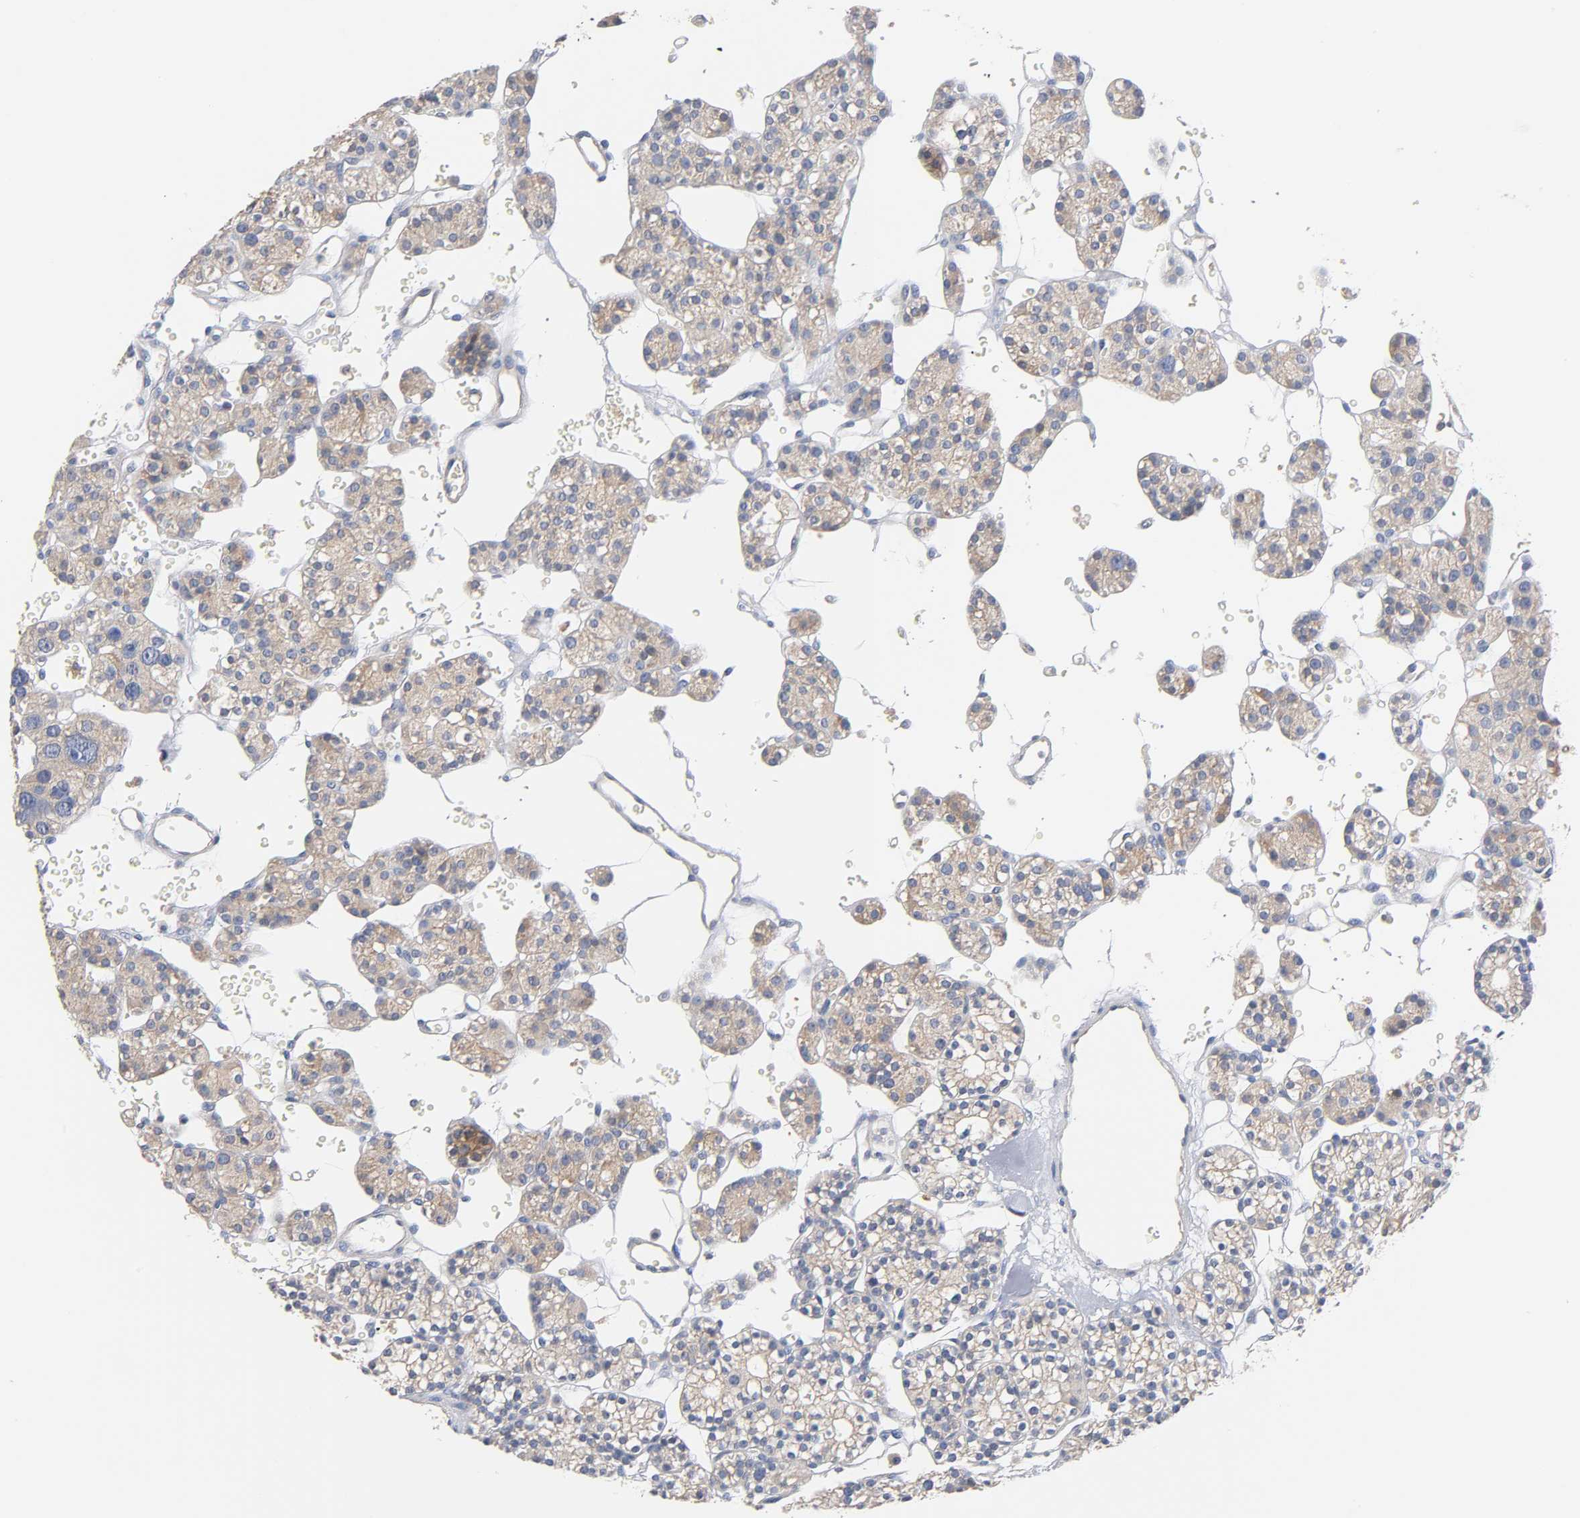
{"staining": {"intensity": "weak", "quantity": ">75%", "location": "cytoplasmic/membranous"}, "tissue": "parathyroid gland", "cell_type": "Glandular cells", "image_type": "normal", "snomed": [{"axis": "morphology", "description": "Normal tissue, NOS"}, {"axis": "topography", "description": "Parathyroid gland"}], "caption": "Glandular cells show weak cytoplasmic/membranous expression in about >75% of cells in unremarkable parathyroid gland.", "gene": "MALT1", "patient": {"sex": "female", "age": 64}}